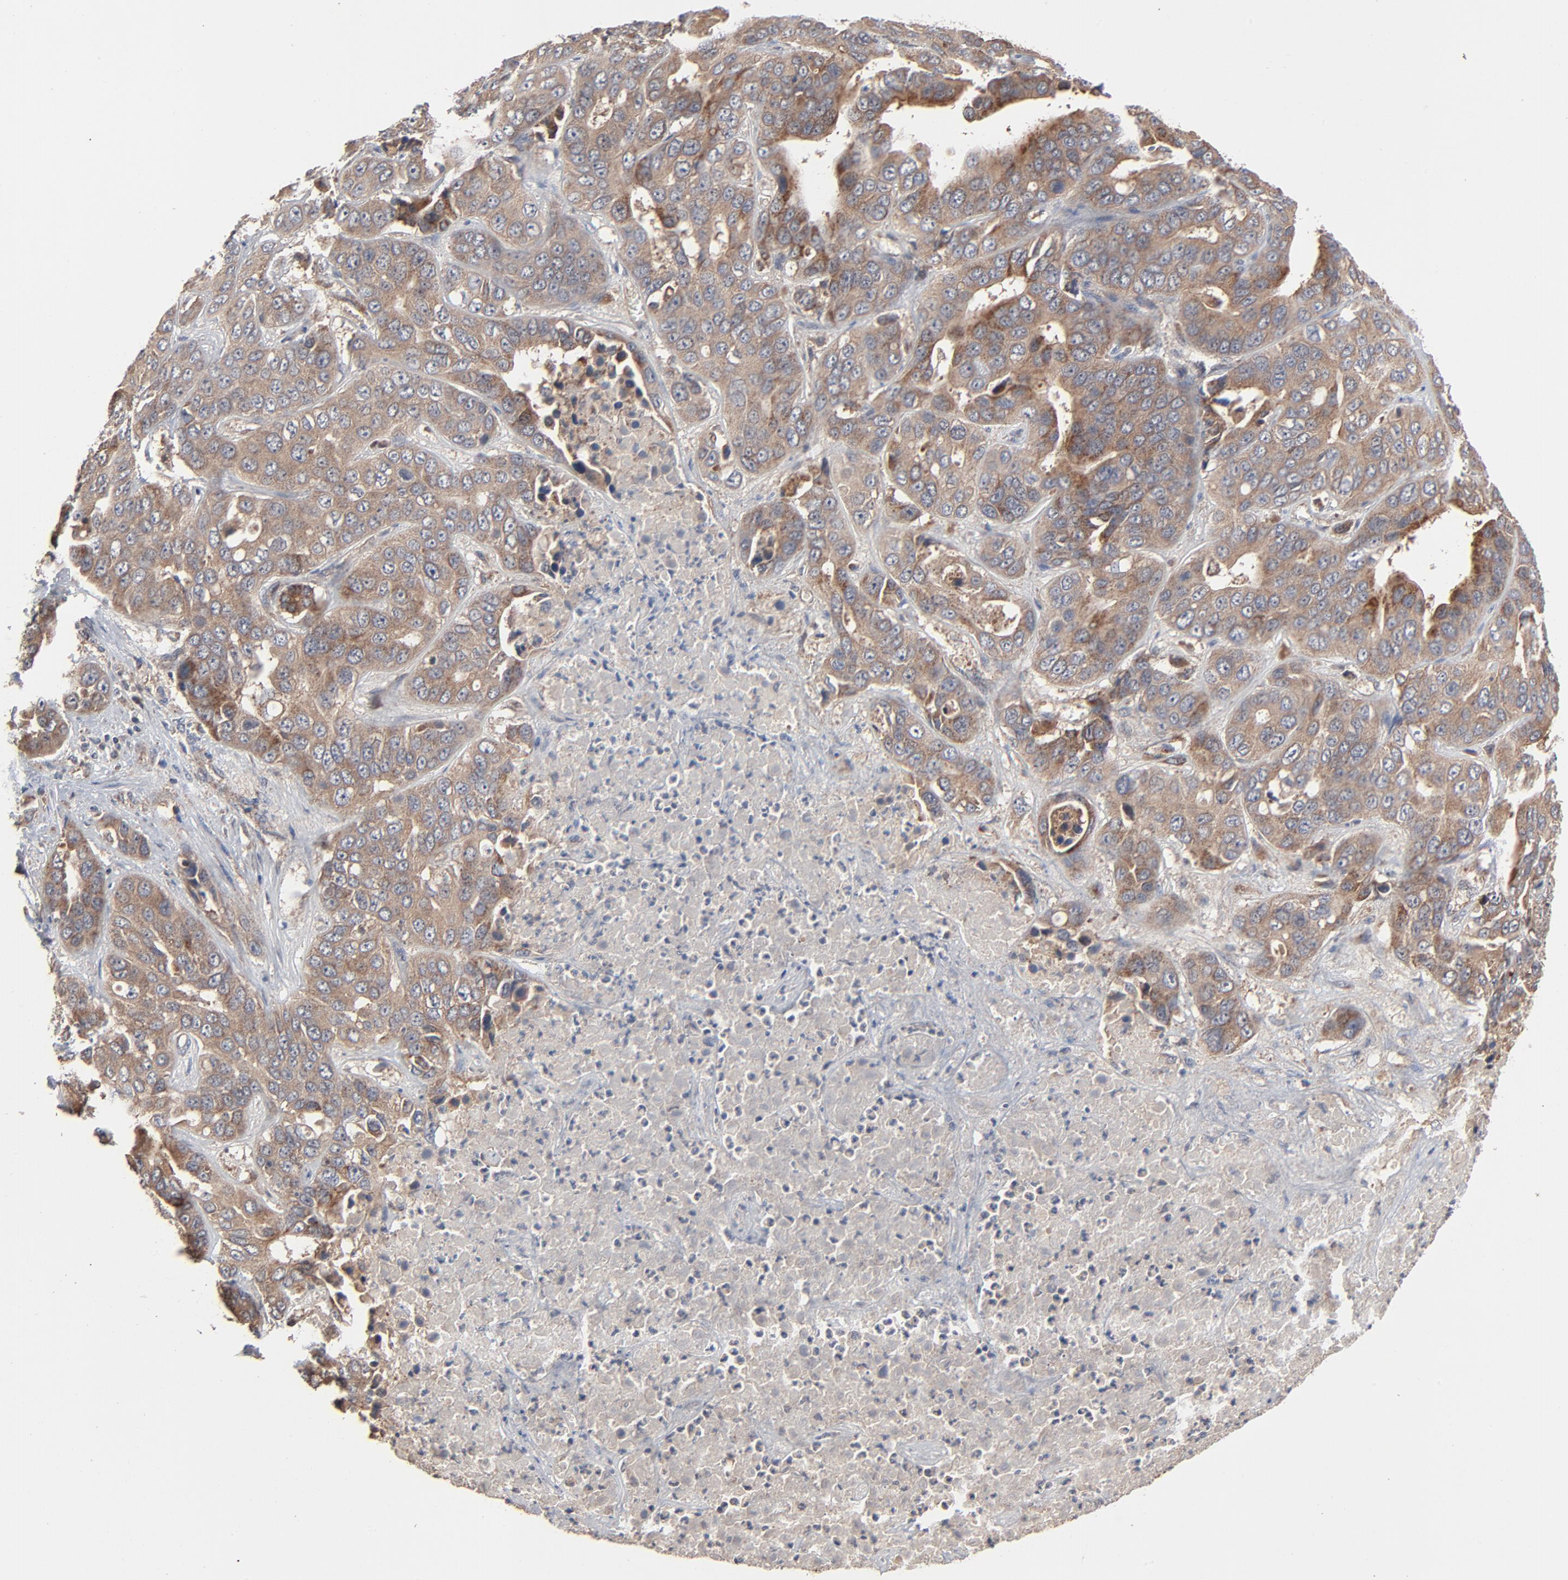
{"staining": {"intensity": "moderate", "quantity": ">75%", "location": "cytoplasmic/membranous"}, "tissue": "liver cancer", "cell_type": "Tumor cells", "image_type": "cancer", "snomed": [{"axis": "morphology", "description": "Cholangiocarcinoma"}, {"axis": "topography", "description": "Liver"}], "caption": "Immunohistochemical staining of human liver cancer (cholangiocarcinoma) shows medium levels of moderate cytoplasmic/membranous staining in about >75% of tumor cells. The staining is performed using DAB (3,3'-diaminobenzidine) brown chromogen to label protein expression. The nuclei are counter-stained blue using hematoxylin.", "gene": "ABLIM3", "patient": {"sex": "female", "age": 52}}